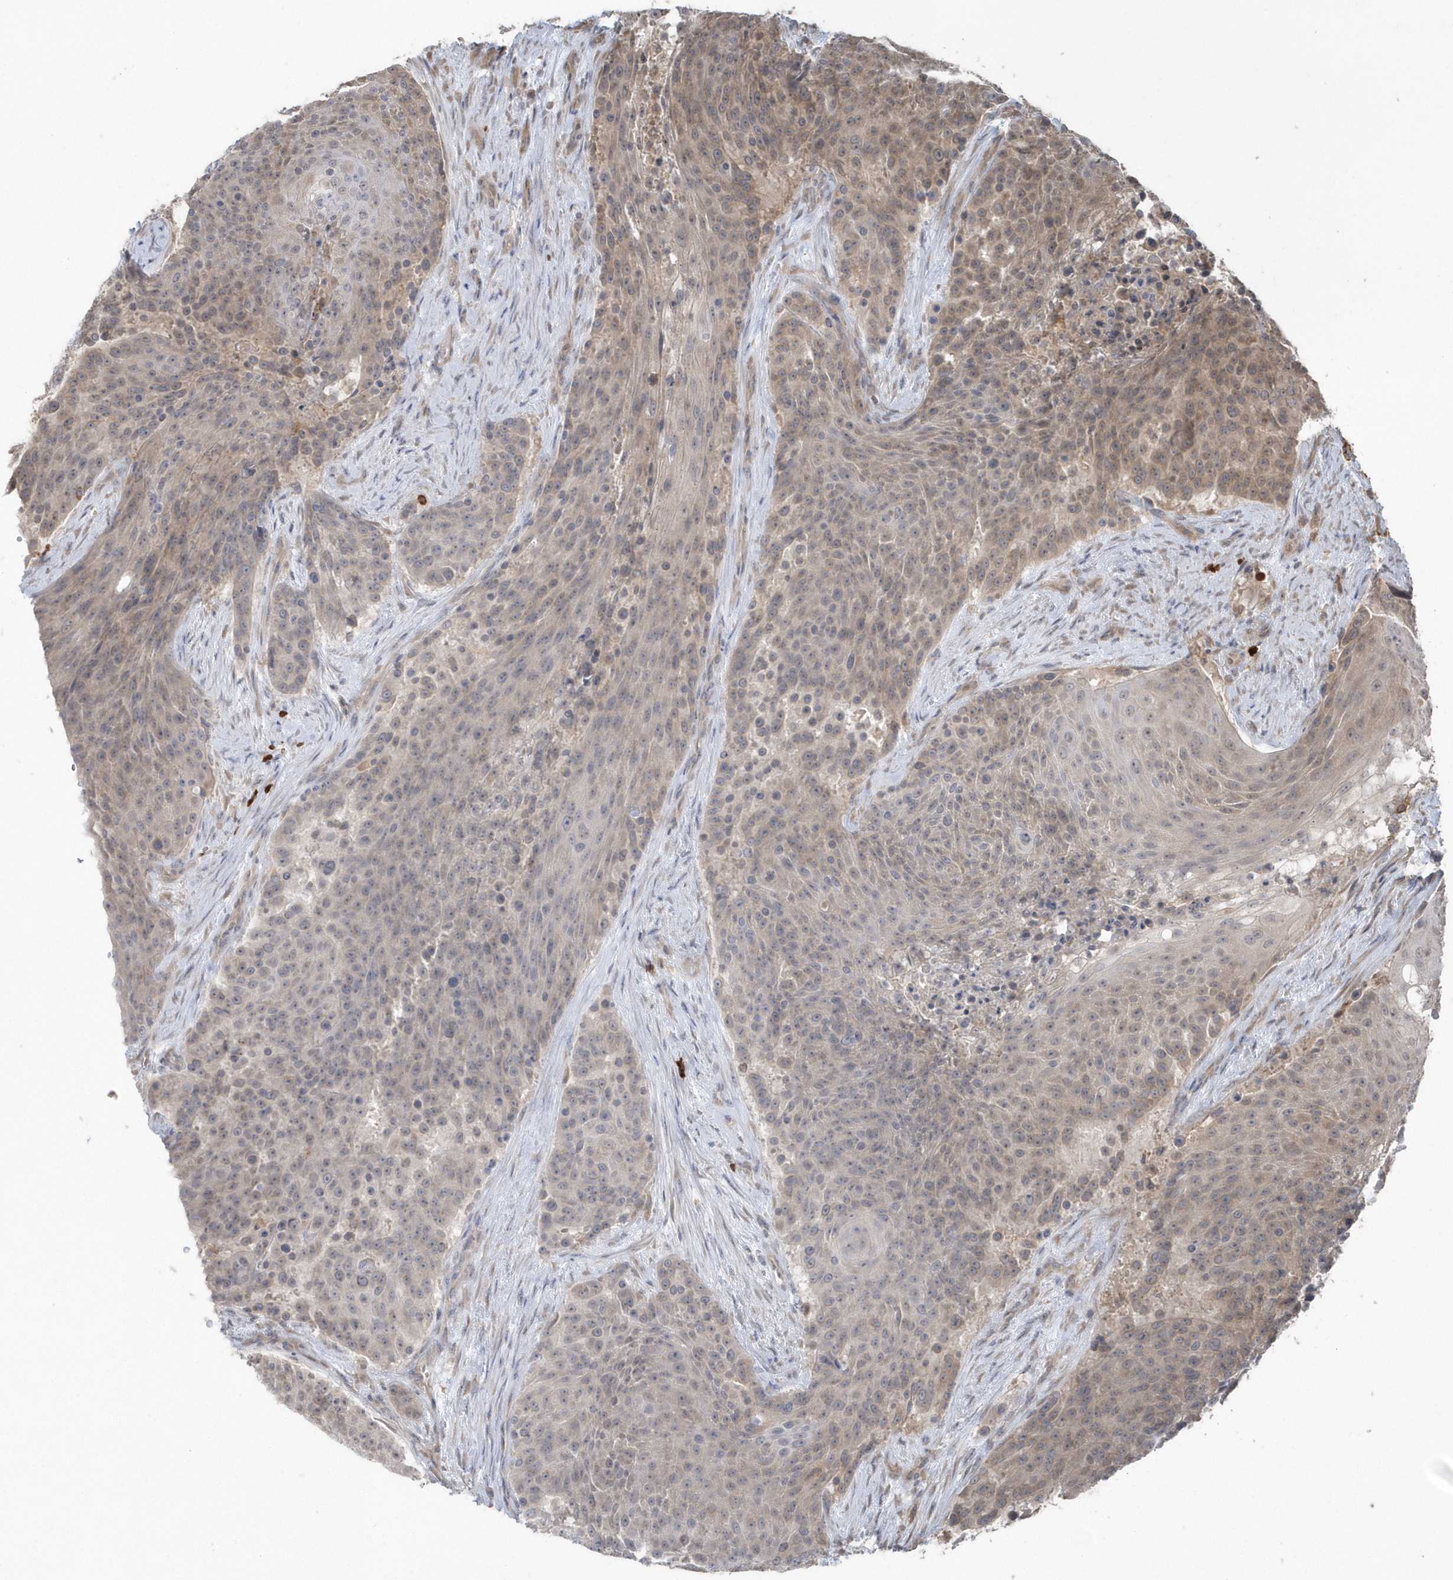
{"staining": {"intensity": "weak", "quantity": "<25%", "location": "cytoplasmic/membranous"}, "tissue": "urothelial cancer", "cell_type": "Tumor cells", "image_type": "cancer", "snomed": [{"axis": "morphology", "description": "Urothelial carcinoma, High grade"}, {"axis": "topography", "description": "Urinary bladder"}], "caption": "High magnification brightfield microscopy of urothelial cancer stained with DAB (brown) and counterstained with hematoxylin (blue): tumor cells show no significant positivity. (DAB immunohistochemistry with hematoxylin counter stain).", "gene": "HERPUD1", "patient": {"sex": "female", "age": 63}}